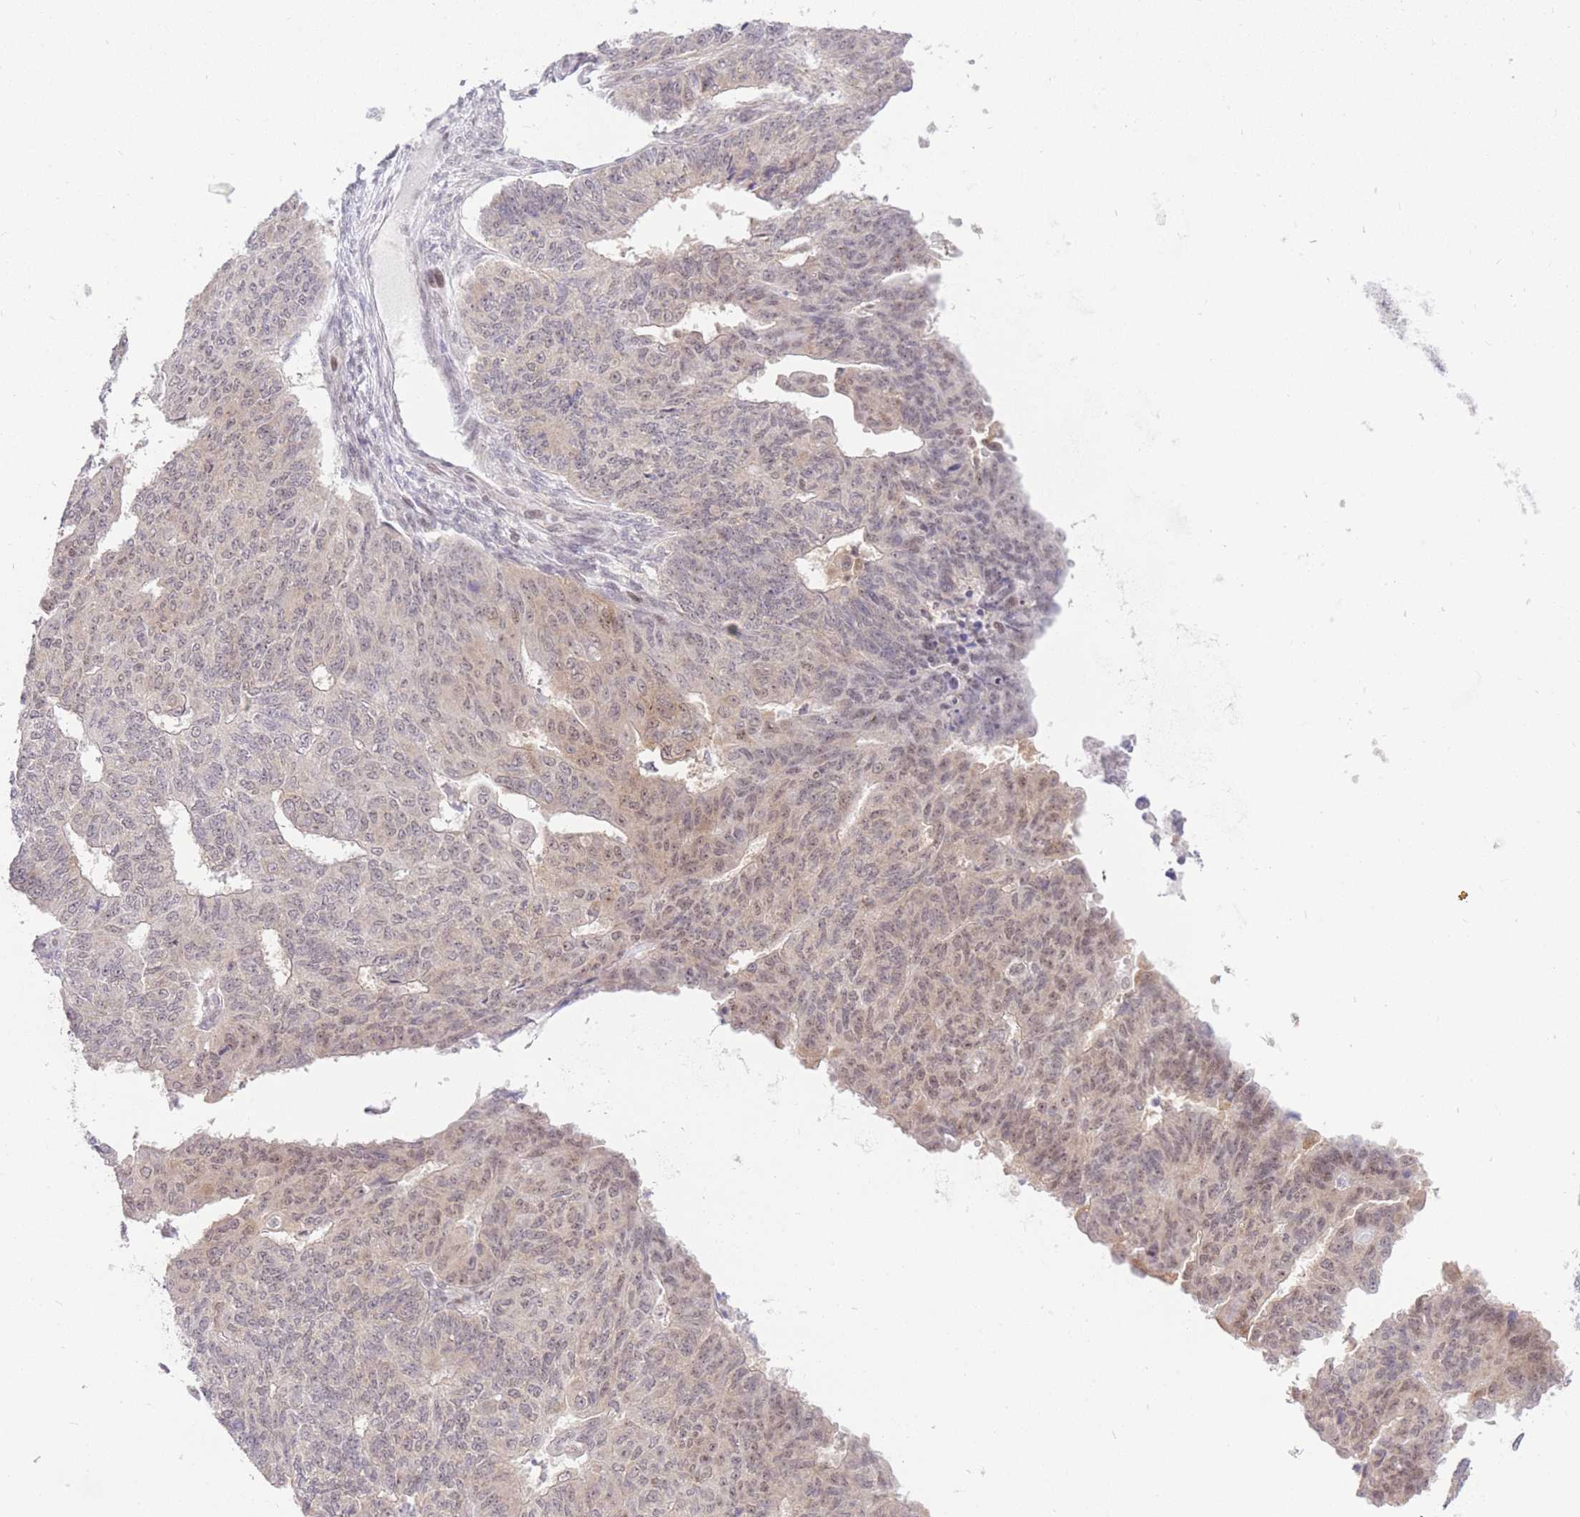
{"staining": {"intensity": "weak", "quantity": "<25%", "location": "cytoplasmic/membranous,nuclear"}, "tissue": "endometrial cancer", "cell_type": "Tumor cells", "image_type": "cancer", "snomed": [{"axis": "morphology", "description": "Adenocarcinoma, NOS"}, {"axis": "topography", "description": "Endometrium"}], "caption": "A histopathology image of human adenocarcinoma (endometrial) is negative for staining in tumor cells. The staining is performed using DAB (3,3'-diaminobenzidine) brown chromogen with nuclei counter-stained in using hematoxylin.", "gene": "STK39", "patient": {"sex": "female", "age": 32}}